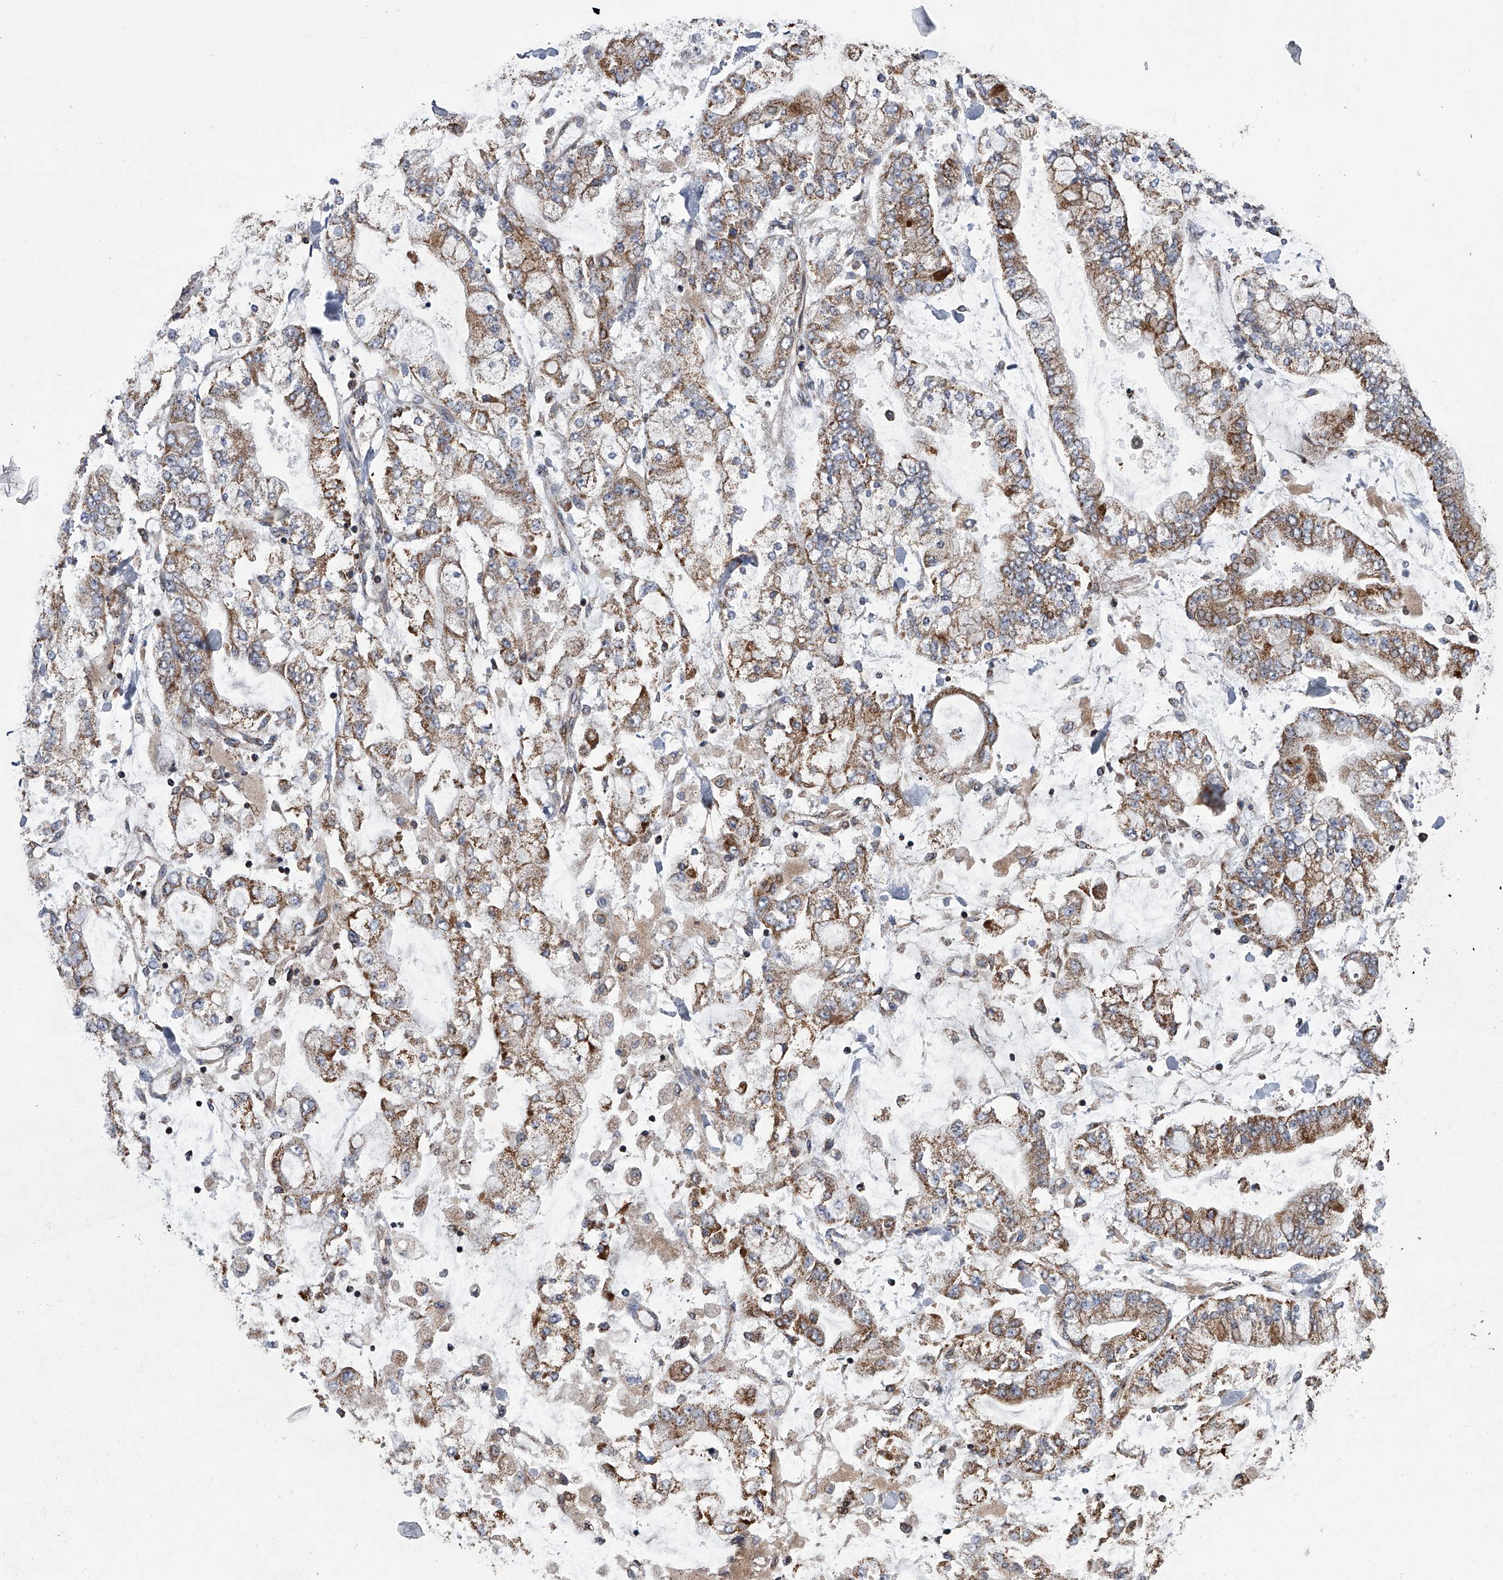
{"staining": {"intensity": "moderate", "quantity": ">75%", "location": "cytoplasmic/membranous"}, "tissue": "stomach cancer", "cell_type": "Tumor cells", "image_type": "cancer", "snomed": [{"axis": "morphology", "description": "Normal tissue, NOS"}, {"axis": "morphology", "description": "Adenocarcinoma, NOS"}, {"axis": "topography", "description": "Stomach, upper"}, {"axis": "topography", "description": "Stomach"}], "caption": "Immunohistochemistry histopathology image of human stomach cancer (adenocarcinoma) stained for a protein (brown), which exhibits medium levels of moderate cytoplasmic/membranous expression in approximately >75% of tumor cells.", "gene": "ZC3H15", "patient": {"sex": "male", "age": 76}}